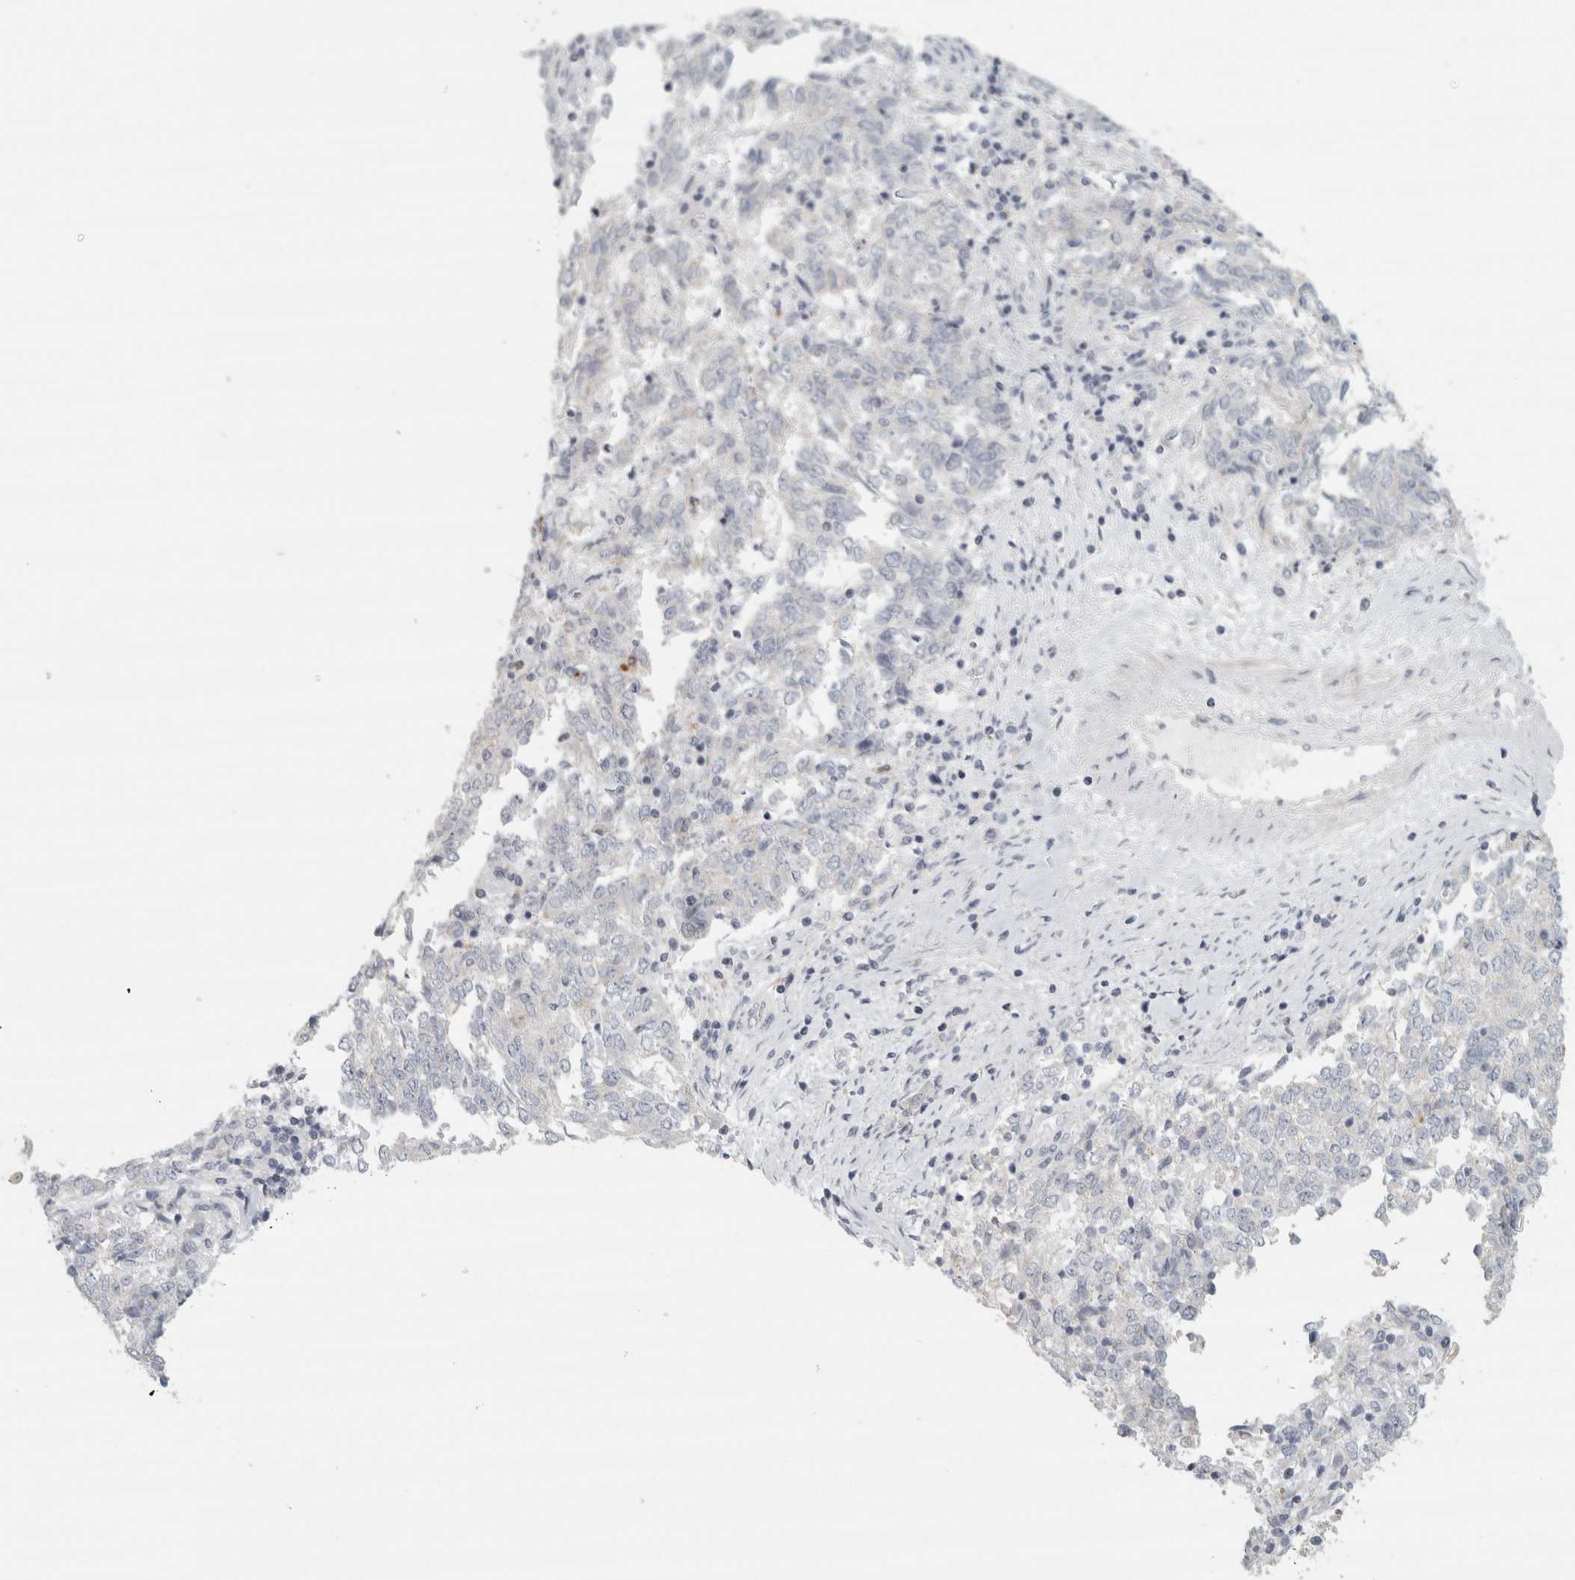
{"staining": {"intensity": "negative", "quantity": "none", "location": "none"}, "tissue": "endometrial cancer", "cell_type": "Tumor cells", "image_type": "cancer", "snomed": [{"axis": "morphology", "description": "Adenocarcinoma, NOS"}, {"axis": "topography", "description": "Endometrium"}], "caption": "Immunohistochemistry (IHC) micrograph of human adenocarcinoma (endometrial) stained for a protein (brown), which exhibits no staining in tumor cells.", "gene": "PTPRN2", "patient": {"sex": "female", "age": 80}}